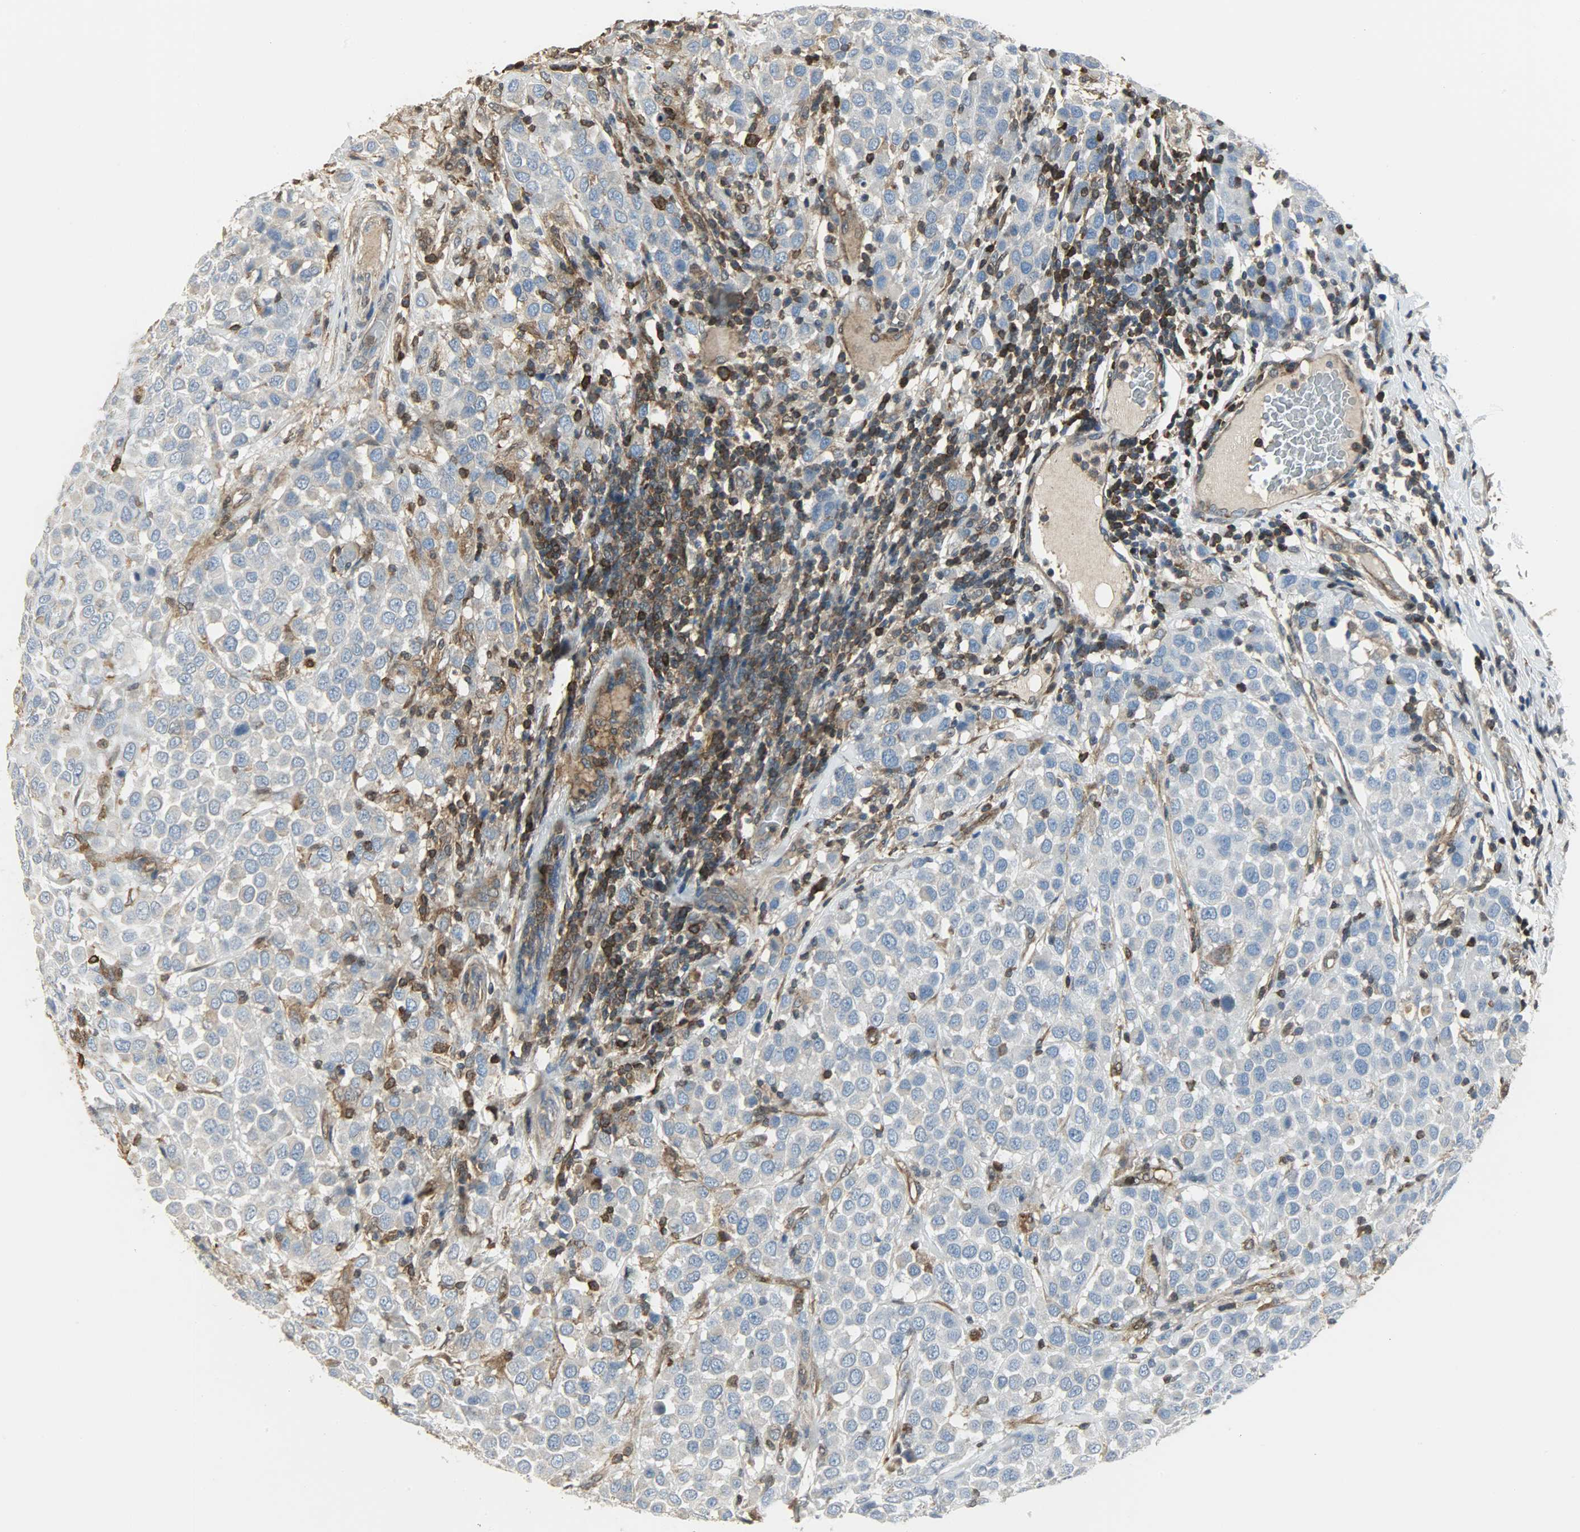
{"staining": {"intensity": "negative", "quantity": "none", "location": "none"}, "tissue": "breast cancer", "cell_type": "Tumor cells", "image_type": "cancer", "snomed": [{"axis": "morphology", "description": "Duct carcinoma"}, {"axis": "topography", "description": "Breast"}], "caption": "Immunohistochemistry image of neoplastic tissue: breast cancer (infiltrating ductal carcinoma) stained with DAB displays no significant protein staining in tumor cells.", "gene": "LDHB", "patient": {"sex": "female", "age": 61}}